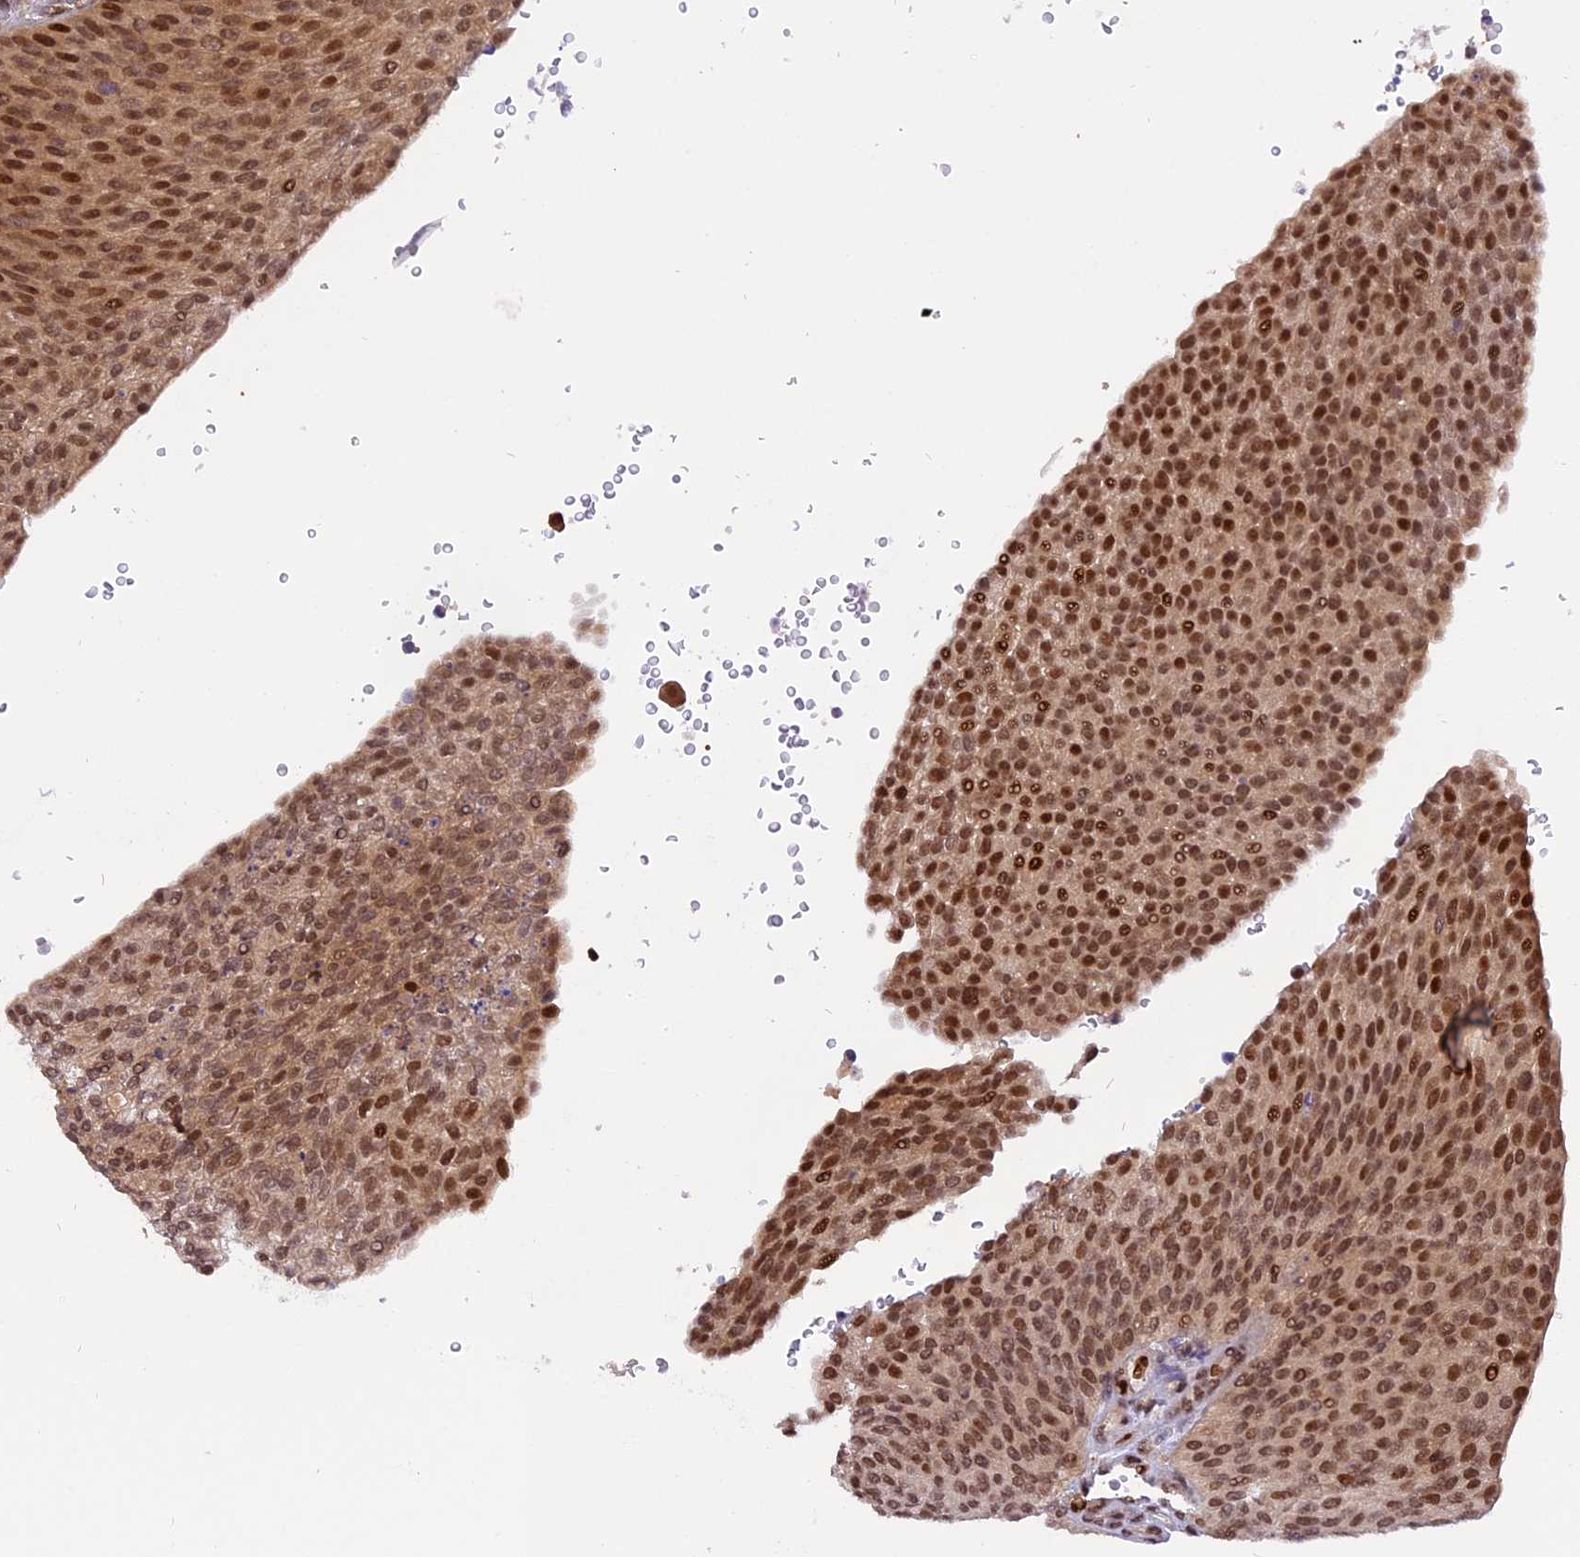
{"staining": {"intensity": "moderate", "quantity": "25%-75%", "location": "nuclear"}, "tissue": "urothelial cancer", "cell_type": "Tumor cells", "image_type": "cancer", "snomed": [{"axis": "morphology", "description": "Urothelial carcinoma, High grade"}, {"axis": "topography", "description": "Urinary bladder"}], "caption": "Brown immunohistochemical staining in human urothelial cancer reveals moderate nuclear expression in about 25%-75% of tumor cells. The protein of interest is stained brown, and the nuclei are stained in blue (DAB IHC with brightfield microscopy, high magnification).", "gene": "RABGGTA", "patient": {"sex": "female", "age": 79}}